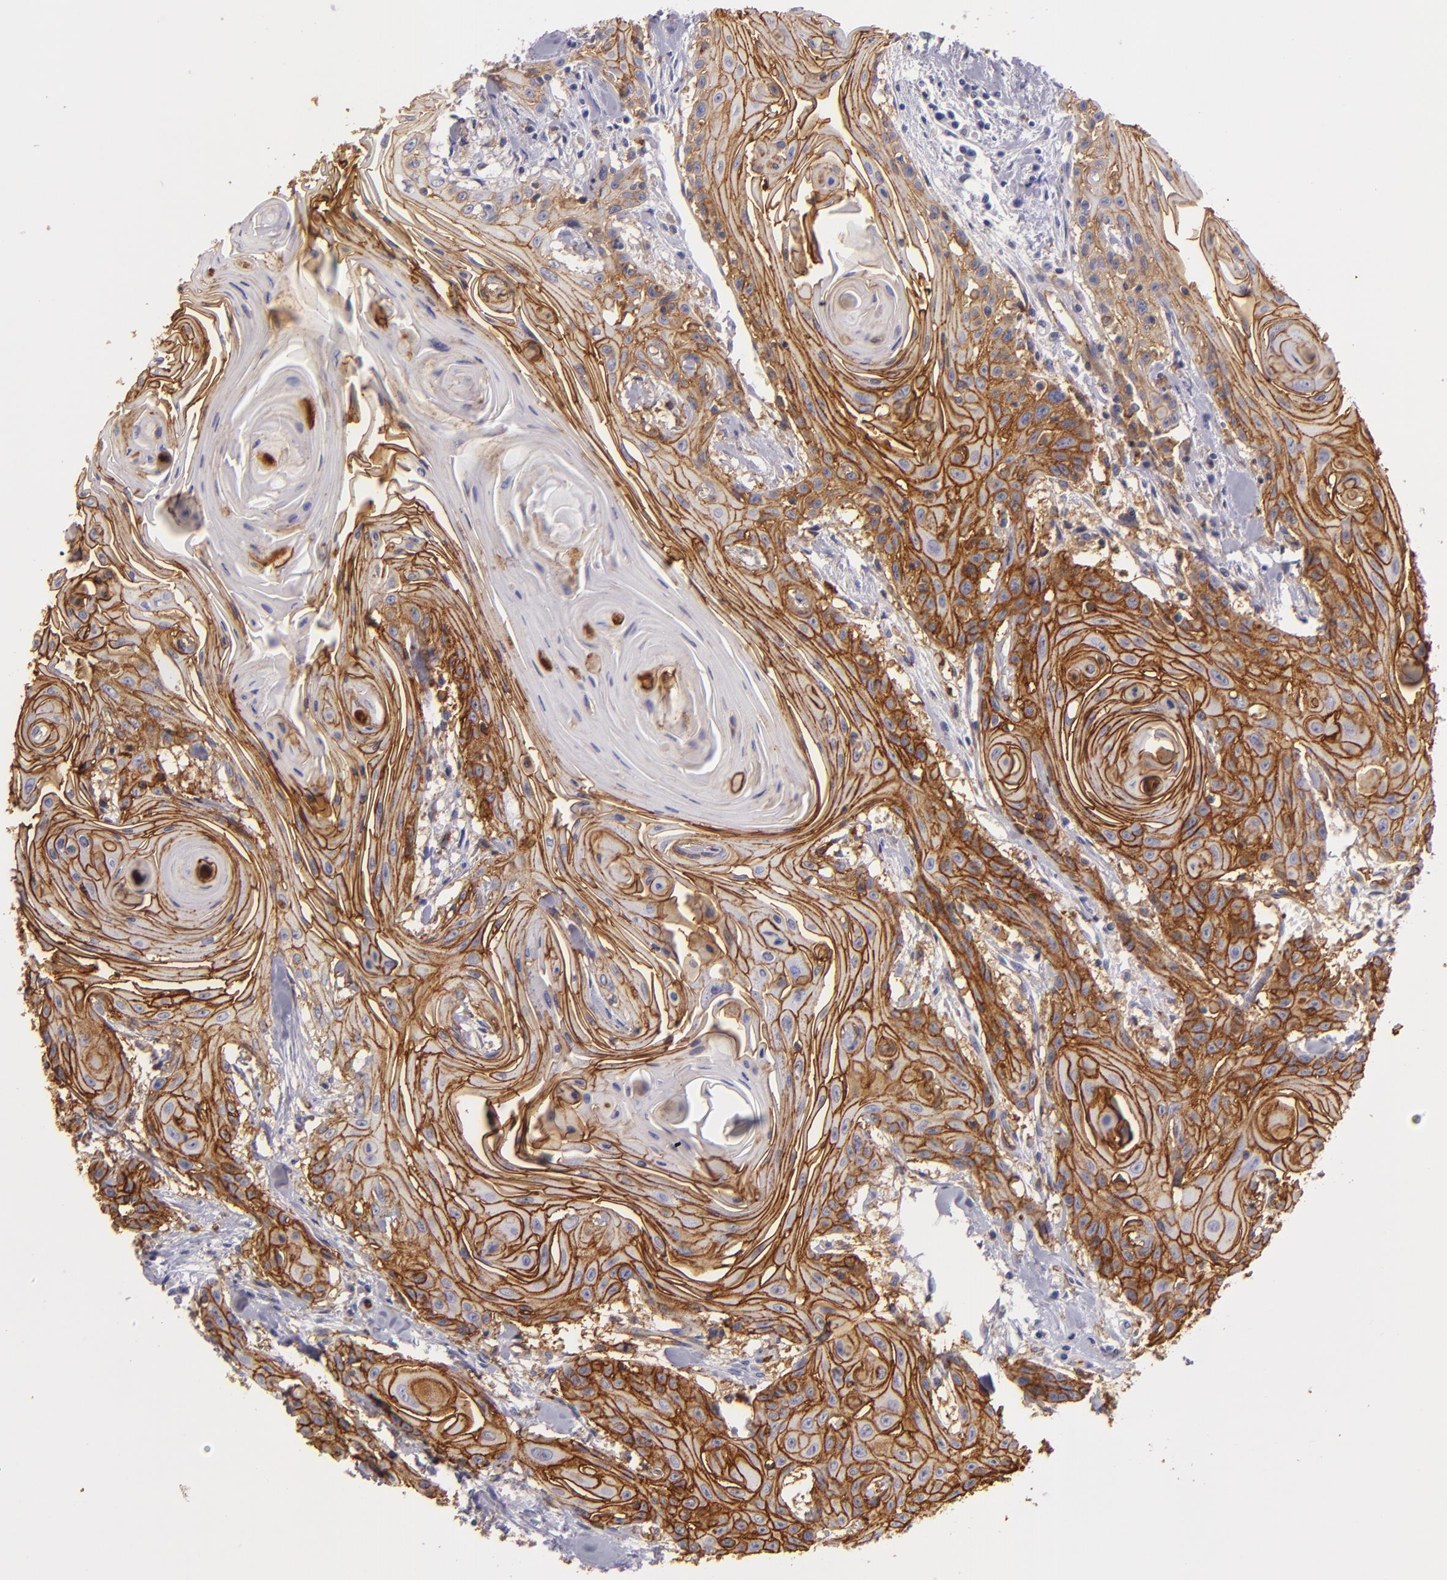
{"staining": {"intensity": "strong", "quantity": ">75%", "location": "cytoplasmic/membranous"}, "tissue": "head and neck cancer", "cell_type": "Tumor cells", "image_type": "cancer", "snomed": [{"axis": "morphology", "description": "Squamous cell carcinoma, NOS"}, {"axis": "morphology", "description": "Squamous cell carcinoma, metastatic, NOS"}, {"axis": "topography", "description": "Lymph node"}, {"axis": "topography", "description": "Salivary gland"}, {"axis": "topography", "description": "Head-Neck"}], "caption": "The histopathology image exhibits staining of head and neck cancer (metastatic squamous cell carcinoma), revealing strong cytoplasmic/membranous protein staining (brown color) within tumor cells.", "gene": "CD9", "patient": {"sex": "female", "age": 74}}